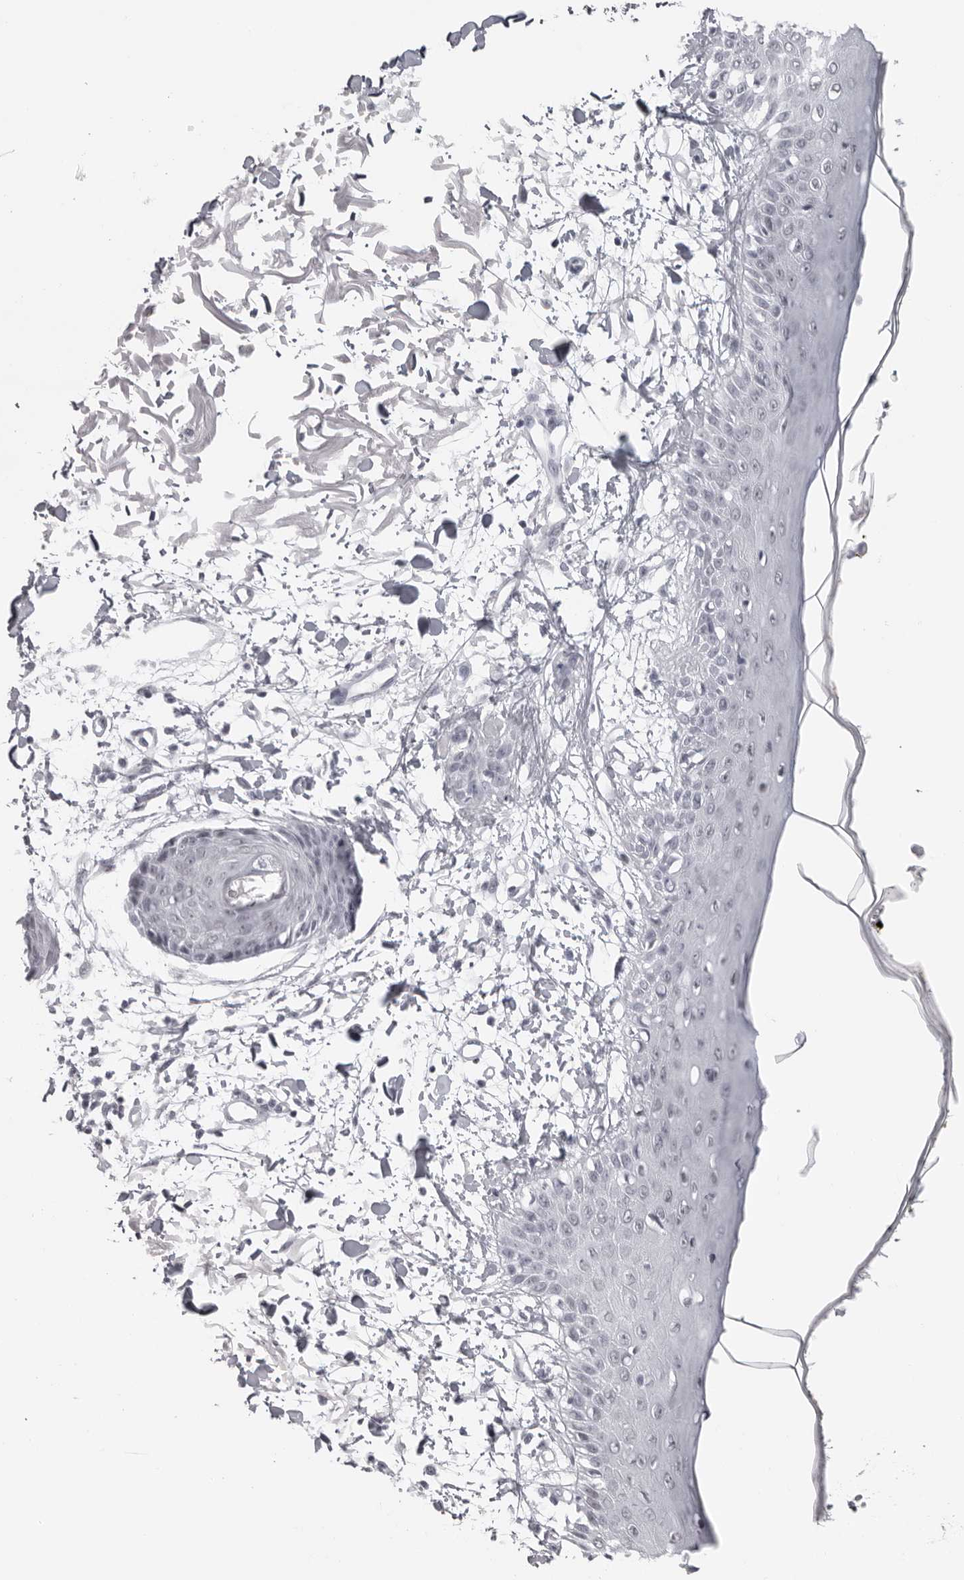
{"staining": {"intensity": "negative", "quantity": "none", "location": "none"}, "tissue": "skin", "cell_type": "Fibroblasts", "image_type": "normal", "snomed": [{"axis": "morphology", "description": "Normal tissue, NOS"}, {"axis": "morphology", "description": "Squamous cell carcinoma, NOS"}, {"axis": "topography", "description": "Skin"}, {"axis": "topography", "description": "Peripheral nerve tissue"}], "caption": "Skin was stained to show a protein in brown. There is no significant staining in fibroblasts. The staining was performed using DAB to visualize the protein expression in brown, while the nuclei were stained in blue with hematoxylin (Magnification: 20x).", "gene": "ESPN", "patient": {"sex": "male", "age": 83}}